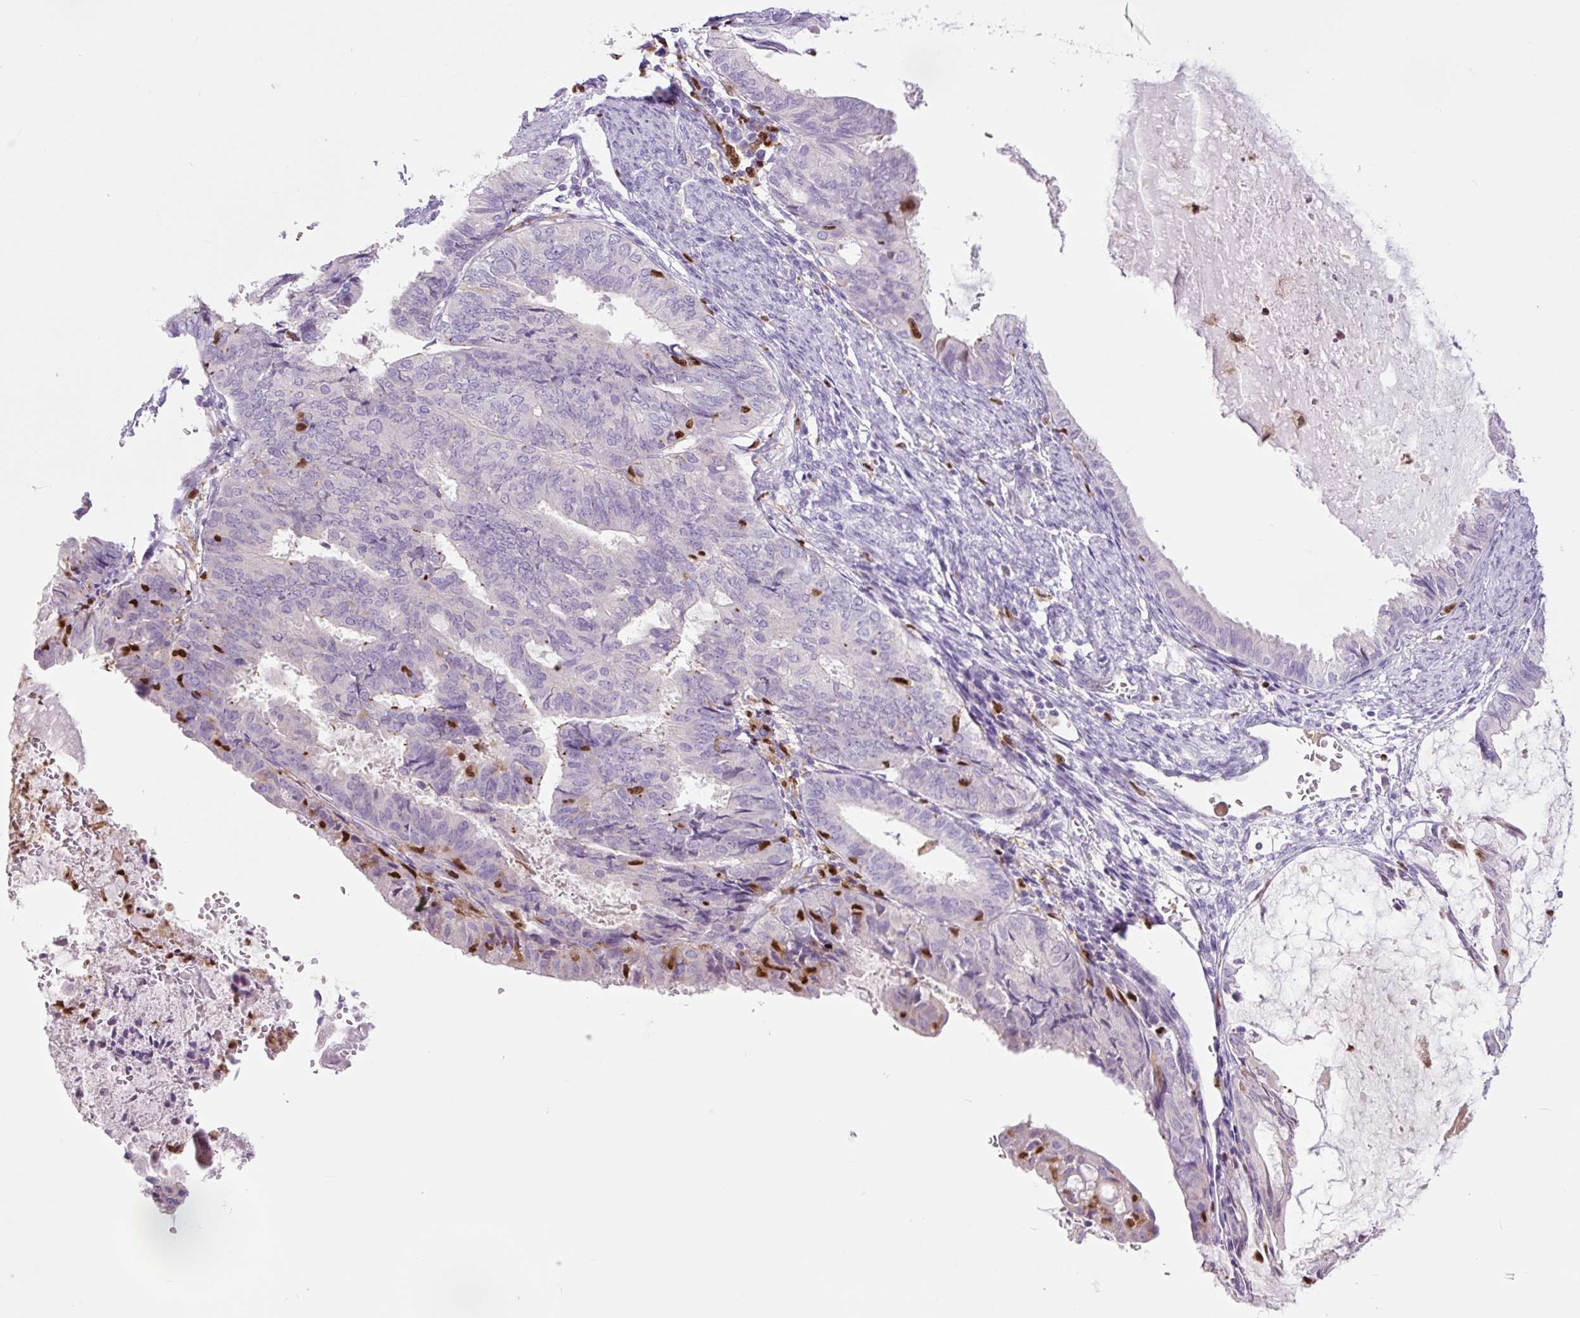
{"staining": {"intensity": "negative", "quantity": "none", "location": "none"}, "tissue": "endometrial cancer", "cell_type": "Tumor cells", "image_type": "cancer", "snomed": [{"axis": "morphology", "description": "Adenocarcinoma, NOS"}, {"axis": "topography", "description": "Endometrium"}], "caption": "High magnification brightfield microscopy of endometrial adenocarcinoma stained with DAB (brown) and counterstained with hematoxylin (blue): tumor cells show no significant positivity.", "gene": "SPI1", "patient": {"sex": "female", "age": 86}}